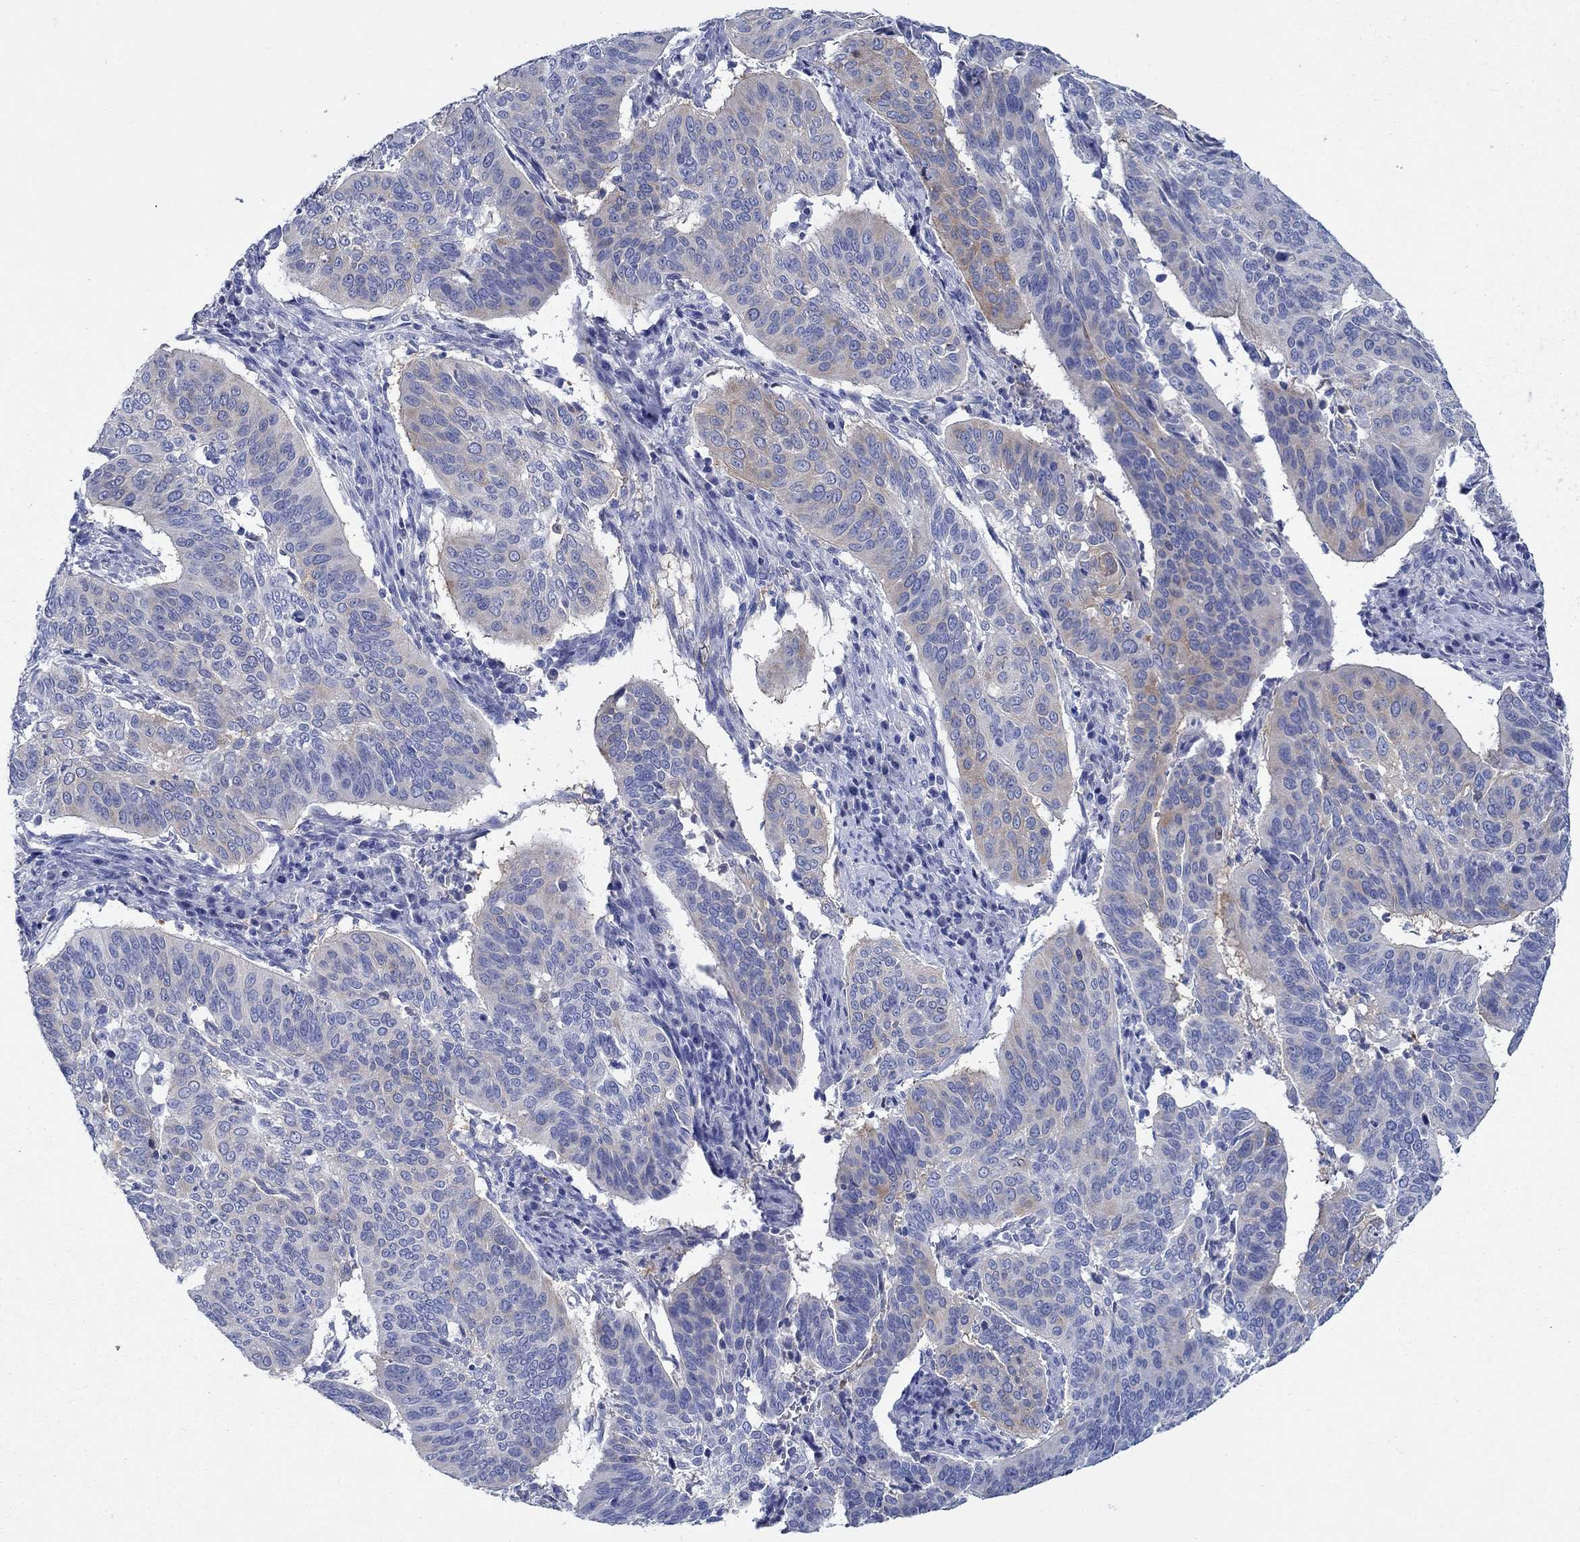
{"staining": {"intensity": "weak", "quantity": "25%-75%", "location": "cytoplasmic/membranous"}, "tissue": "cervical cancer", "cell_type": "Tumor cells", "image_type": "cancer", "snomed": [{"axis": "morphology", "description": "Normal tissue, NOS"}, {"axis": "morphology", "description": "Squamous cell carcinoma, NOS"}, {"axis": "topography", "description": "Cervix"}], "caption": "The micrograph exhibits immunohistochemical staining of cervical cancer. There is weak cytoplasmic/membranous positivity is appreciated in about 25%-75% of tumor cells.", "gene": "TRIM16", "patient": {"sex": "female", "age": 39}}